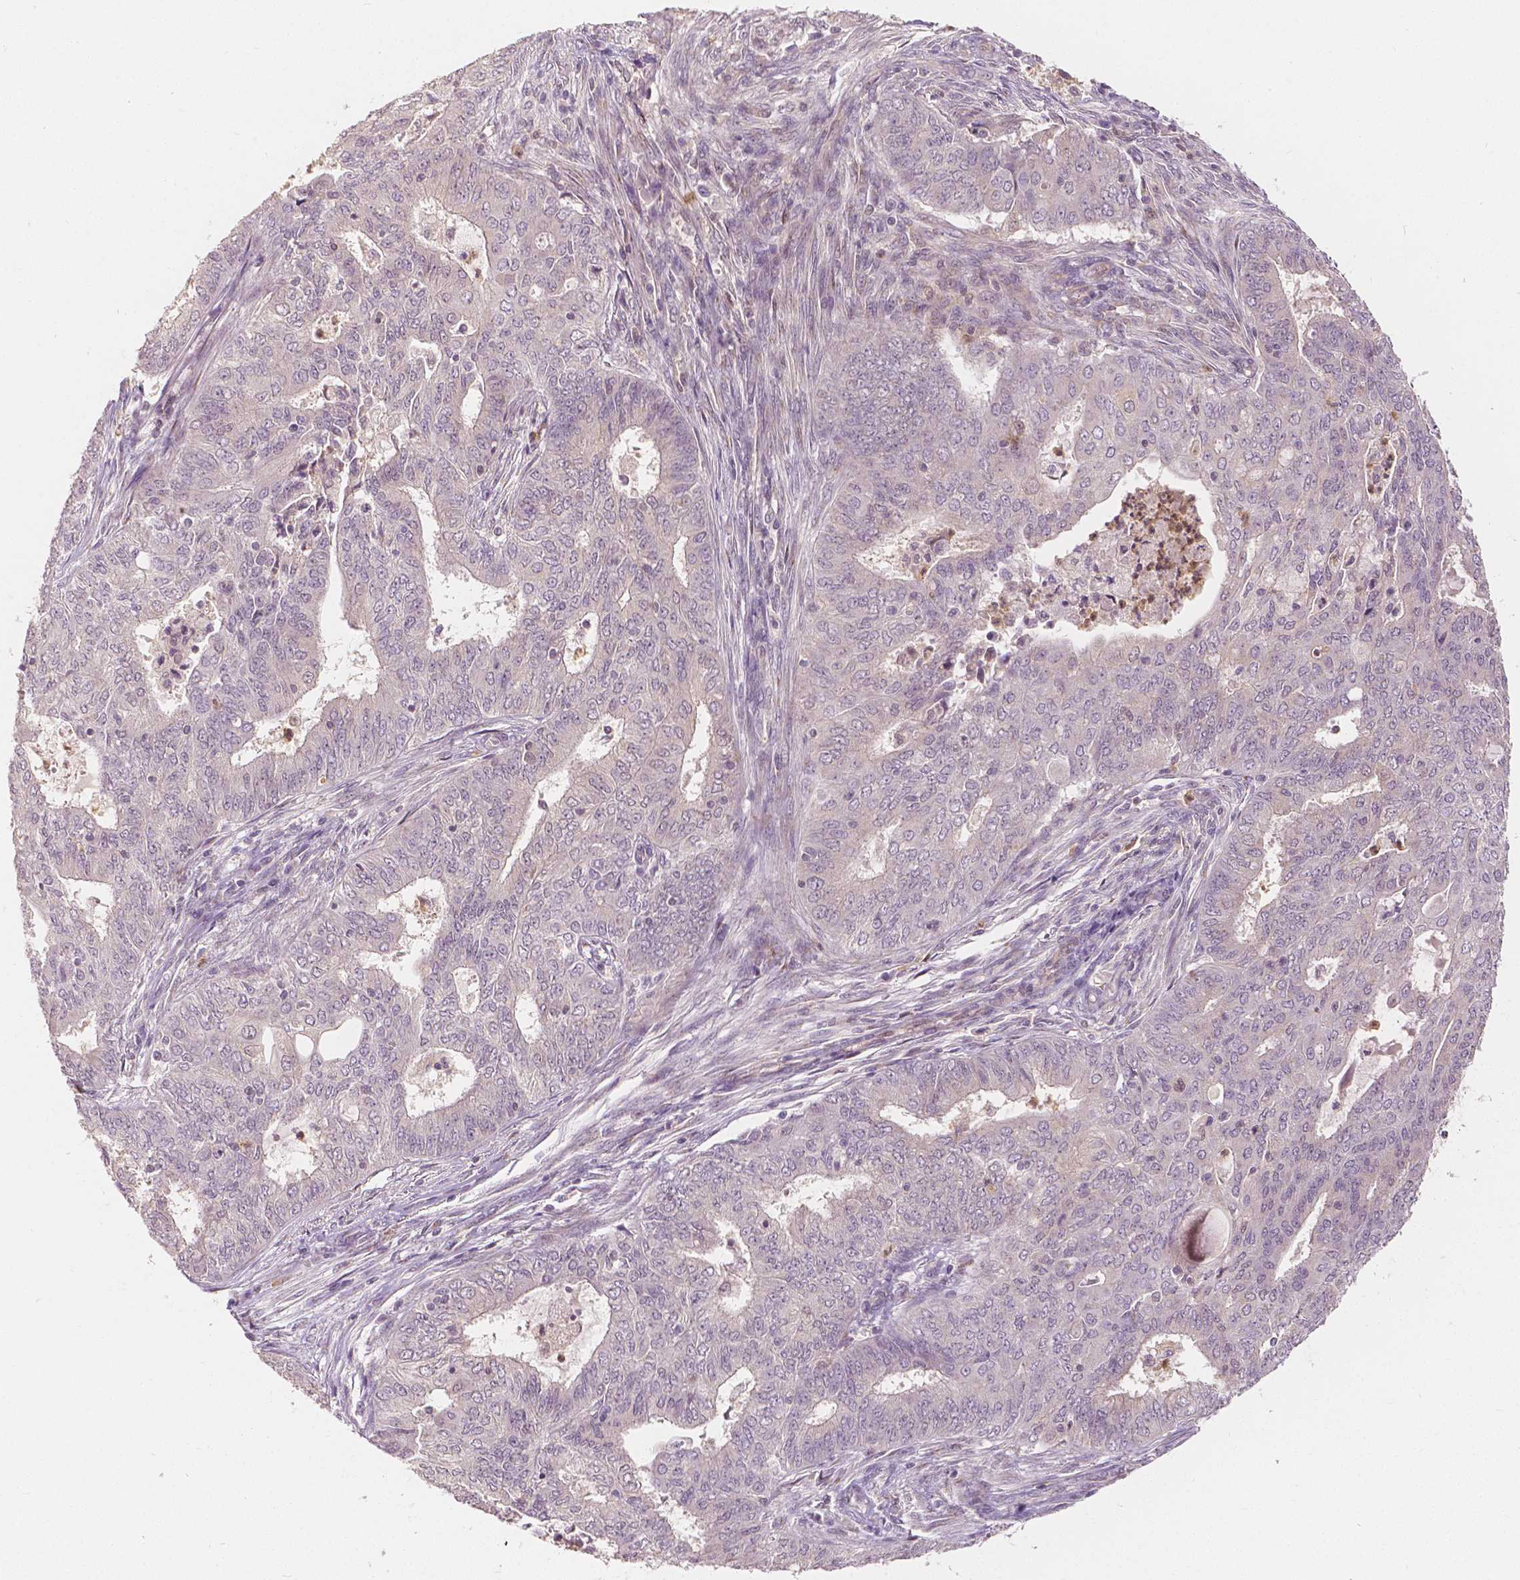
{"staining": {"intensity": "negative", "quantity": "none", "location": "none"}, "tissue": "endometrial cancer", "cell_type": "Tumor cells", "image_type": "cancer", "snomed": [{"axis": "morphology", "description": "Adenocarcinoma, NOS"}, {"axis": "topography", "description": "Endometrium"}], "caption": "This is an immunohistochemistry photomicrograph of endometrial cancer (adenocarcinoma). There is no expression in tumor cells.", "gene": "NAPRT", "patient": {"sex": "female", "age": 62}}